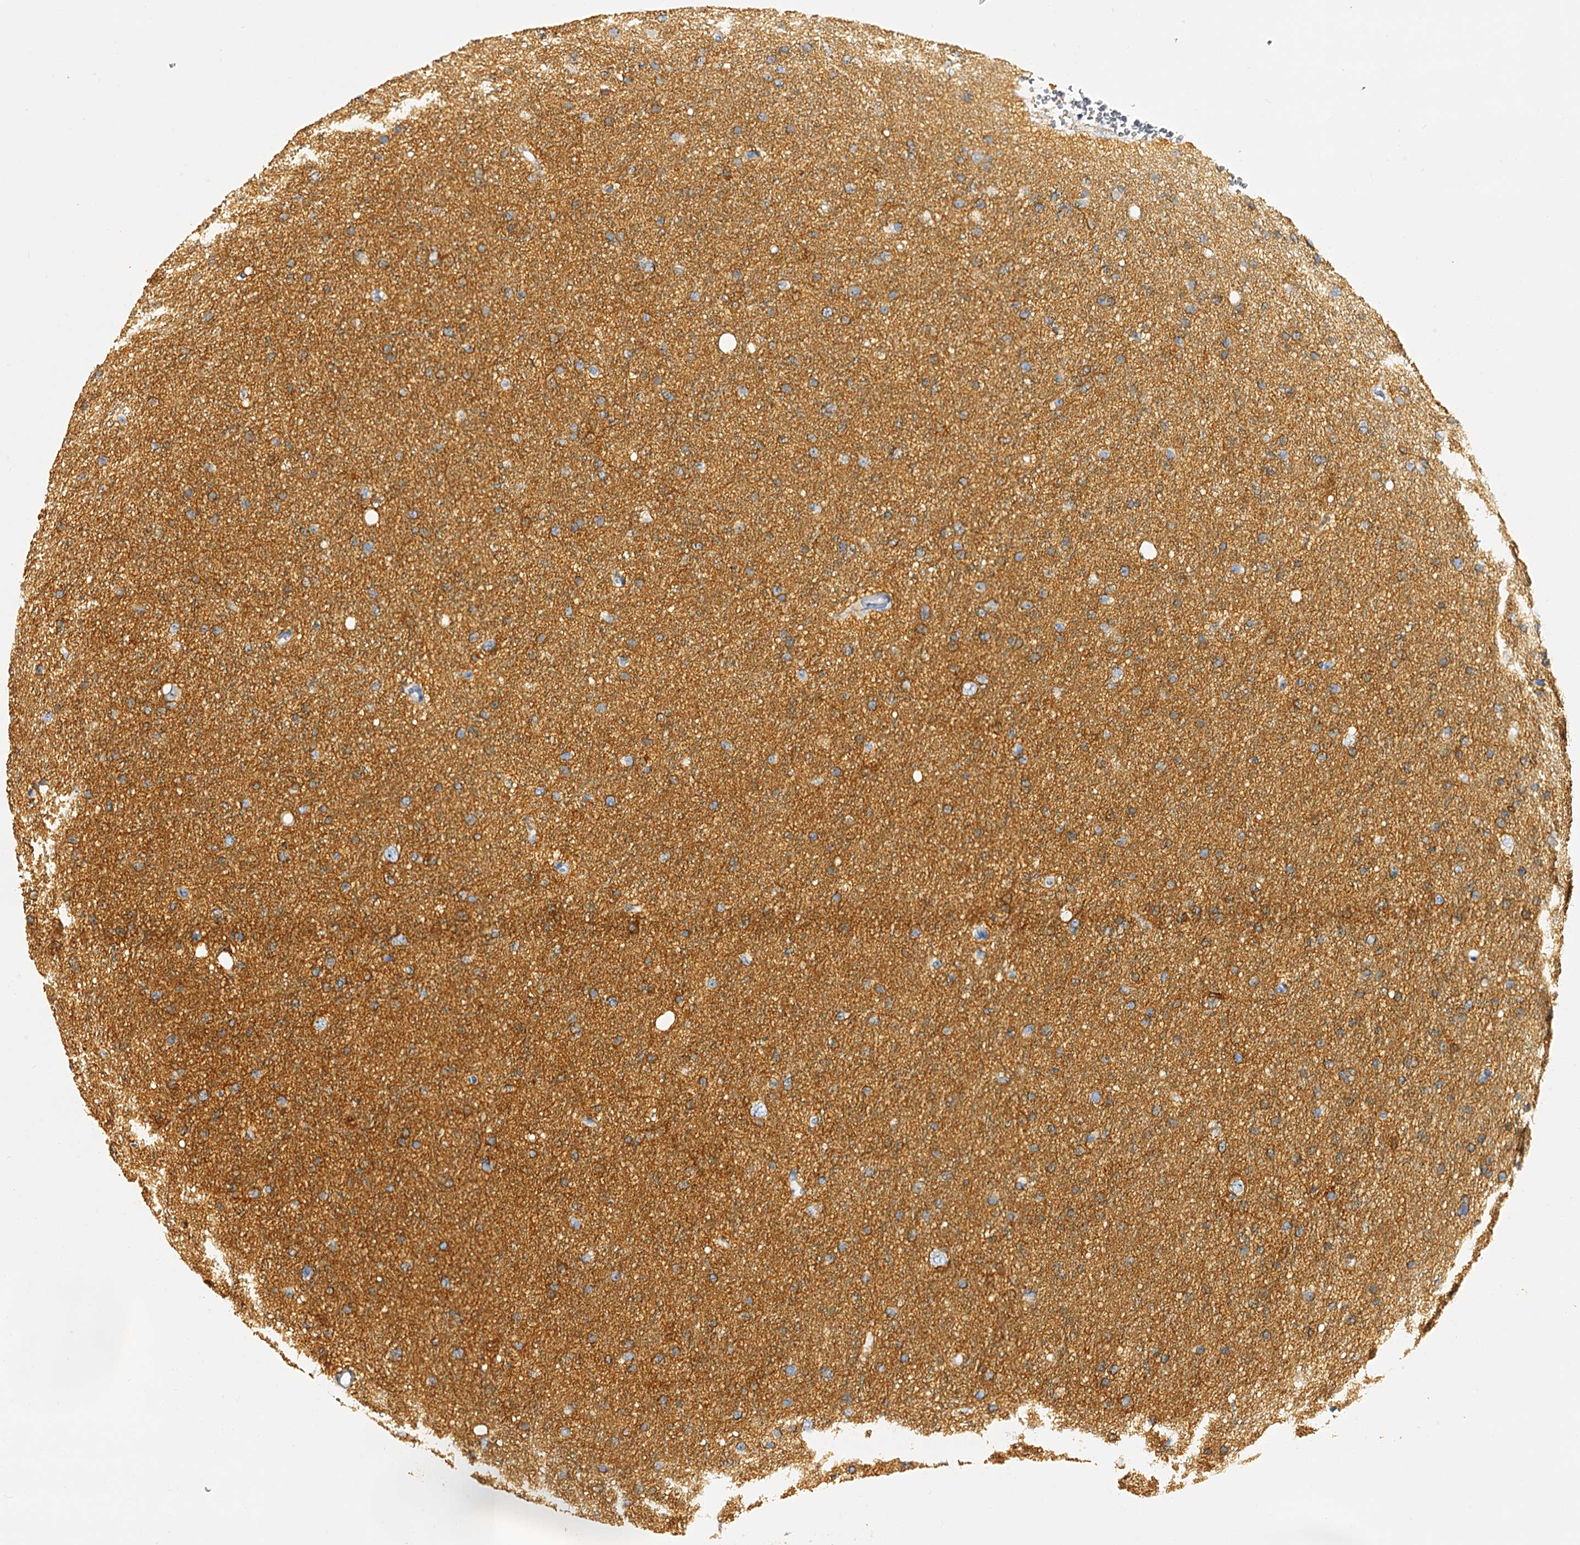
{"staining": {"intensity": "negative", "quantity": "none", "location": "none"}, "tissue": "glioma", "cell_type": "Tumor cells", "image_type": "cancer", "snomed": [{"axis": "morphology", "description": "Glioma, malignant, Low grade"}, {"axis": "topography", "description": "Cerebral cortex"}], "caption": "There is no significant expression in tumor cells of low-grade glioma (malignant). The staining was performed using DAB to visualize the protein expression in brown, while the nuclei were stained in blue with hematoxylin (Magnification: 20x).", "gene": "SLC1A3", "patient": {"sex": "female", "age": 39}}